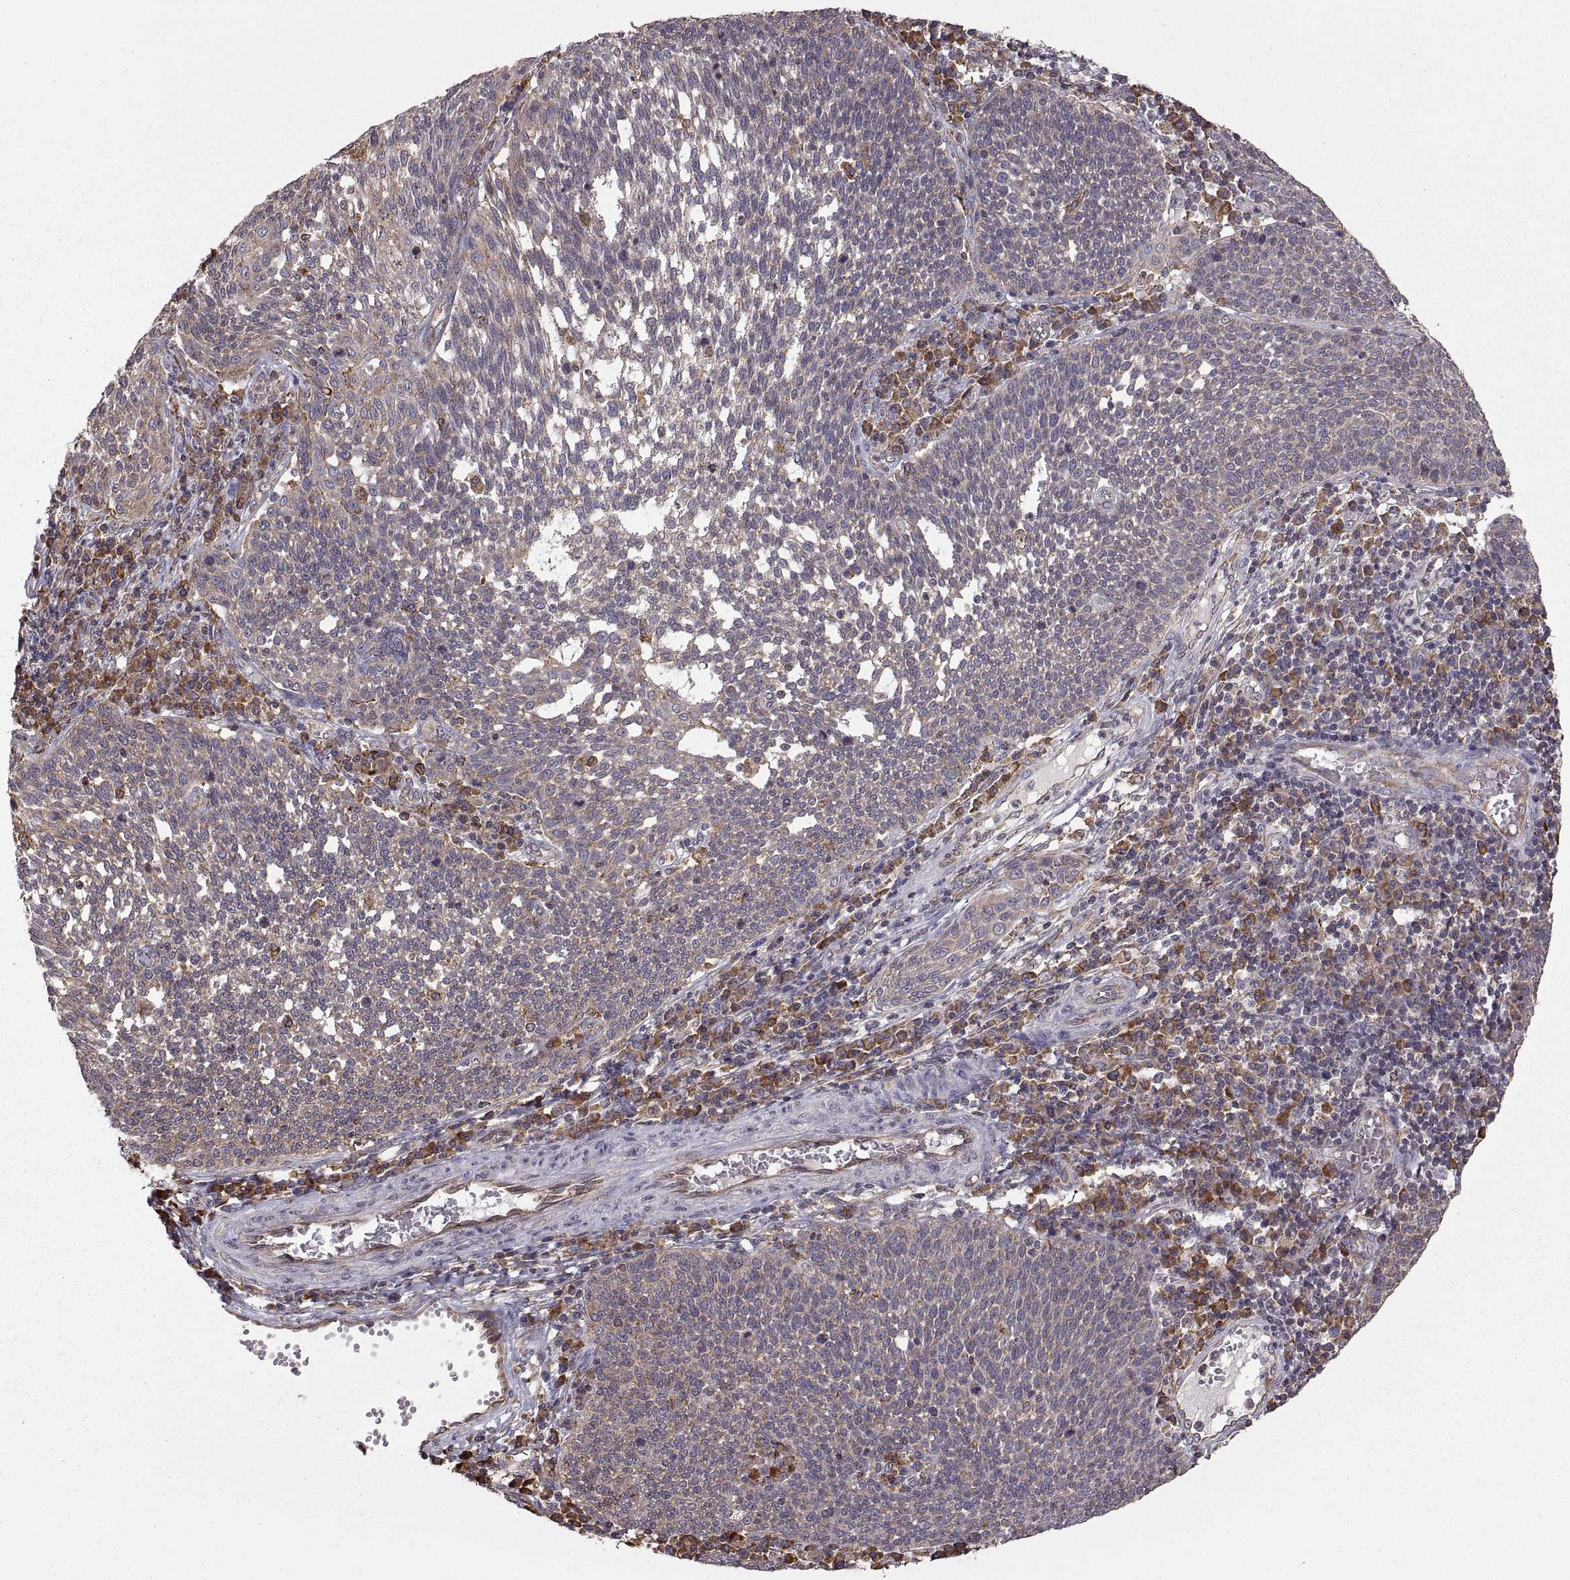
{"staining": {"intensity": "moderate", "quantity": "<25%", "location": "cytoplasmic/membranous"}, "tissue": "cervical cancer", "cell_type": "Tumor cells", "image_type": "cancer", "snomed": [{"axis": "morphology", "description": "Squamous cell carcinoma, NOS"}, {"axis": "topography", "description": "Cervix"}], "caption": "This histopathology image exhibits cervical squamous cell carcinoma stained with immunohistochemistry (IHC) to label a protein in brown. The cytoplasmic/membranous of tumor cells show moderate positivity for the protein. Nuclei are counter-stained blue.", "gene": "PDIA3", "patient": {"sex": "female", "age": 34}}